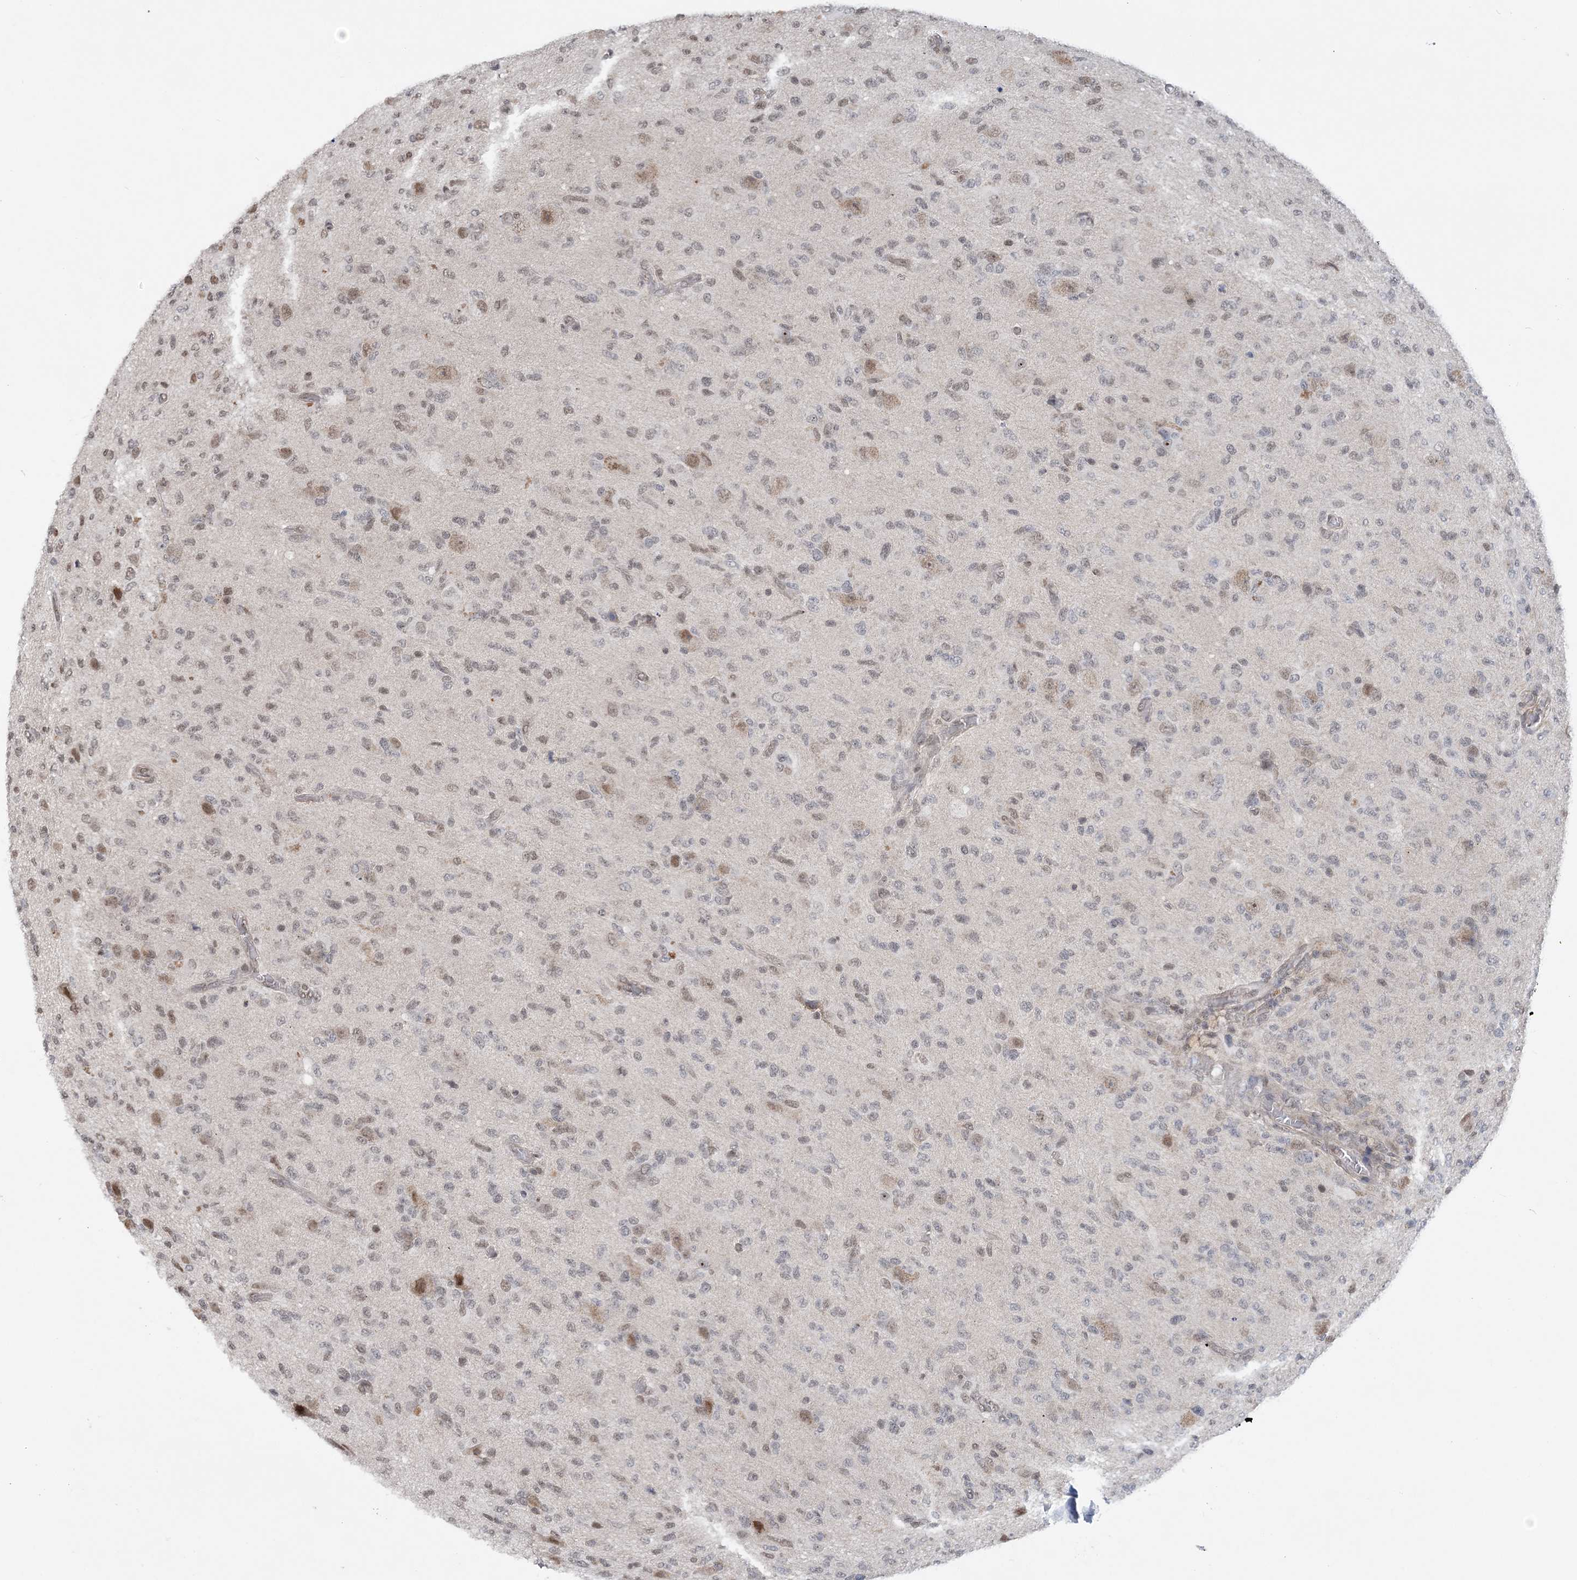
{"staining": {"intensity": "weak", "quantity": "25%-75%", "location": "nuclear"}, "tissue": "glioma", "cell_type": "Tumor cells", "image_type": "cancer", "snomed": [{"axis": "morphology", "description": "Glioma, malignant, High grade"}, {"axis": "topography", "description": "Brain"}], "caption": "Brown immunohistochemical staining in glioma displays weak nuclear expression in approximately 25%-75% of tumor cells. The staining was performed using DAB, with brown indicating positive protein expression. Nuclei are stained blue with hematoxylin.", "gene": "CCDC152", "patient": {"sex": "female", "age": 57}}